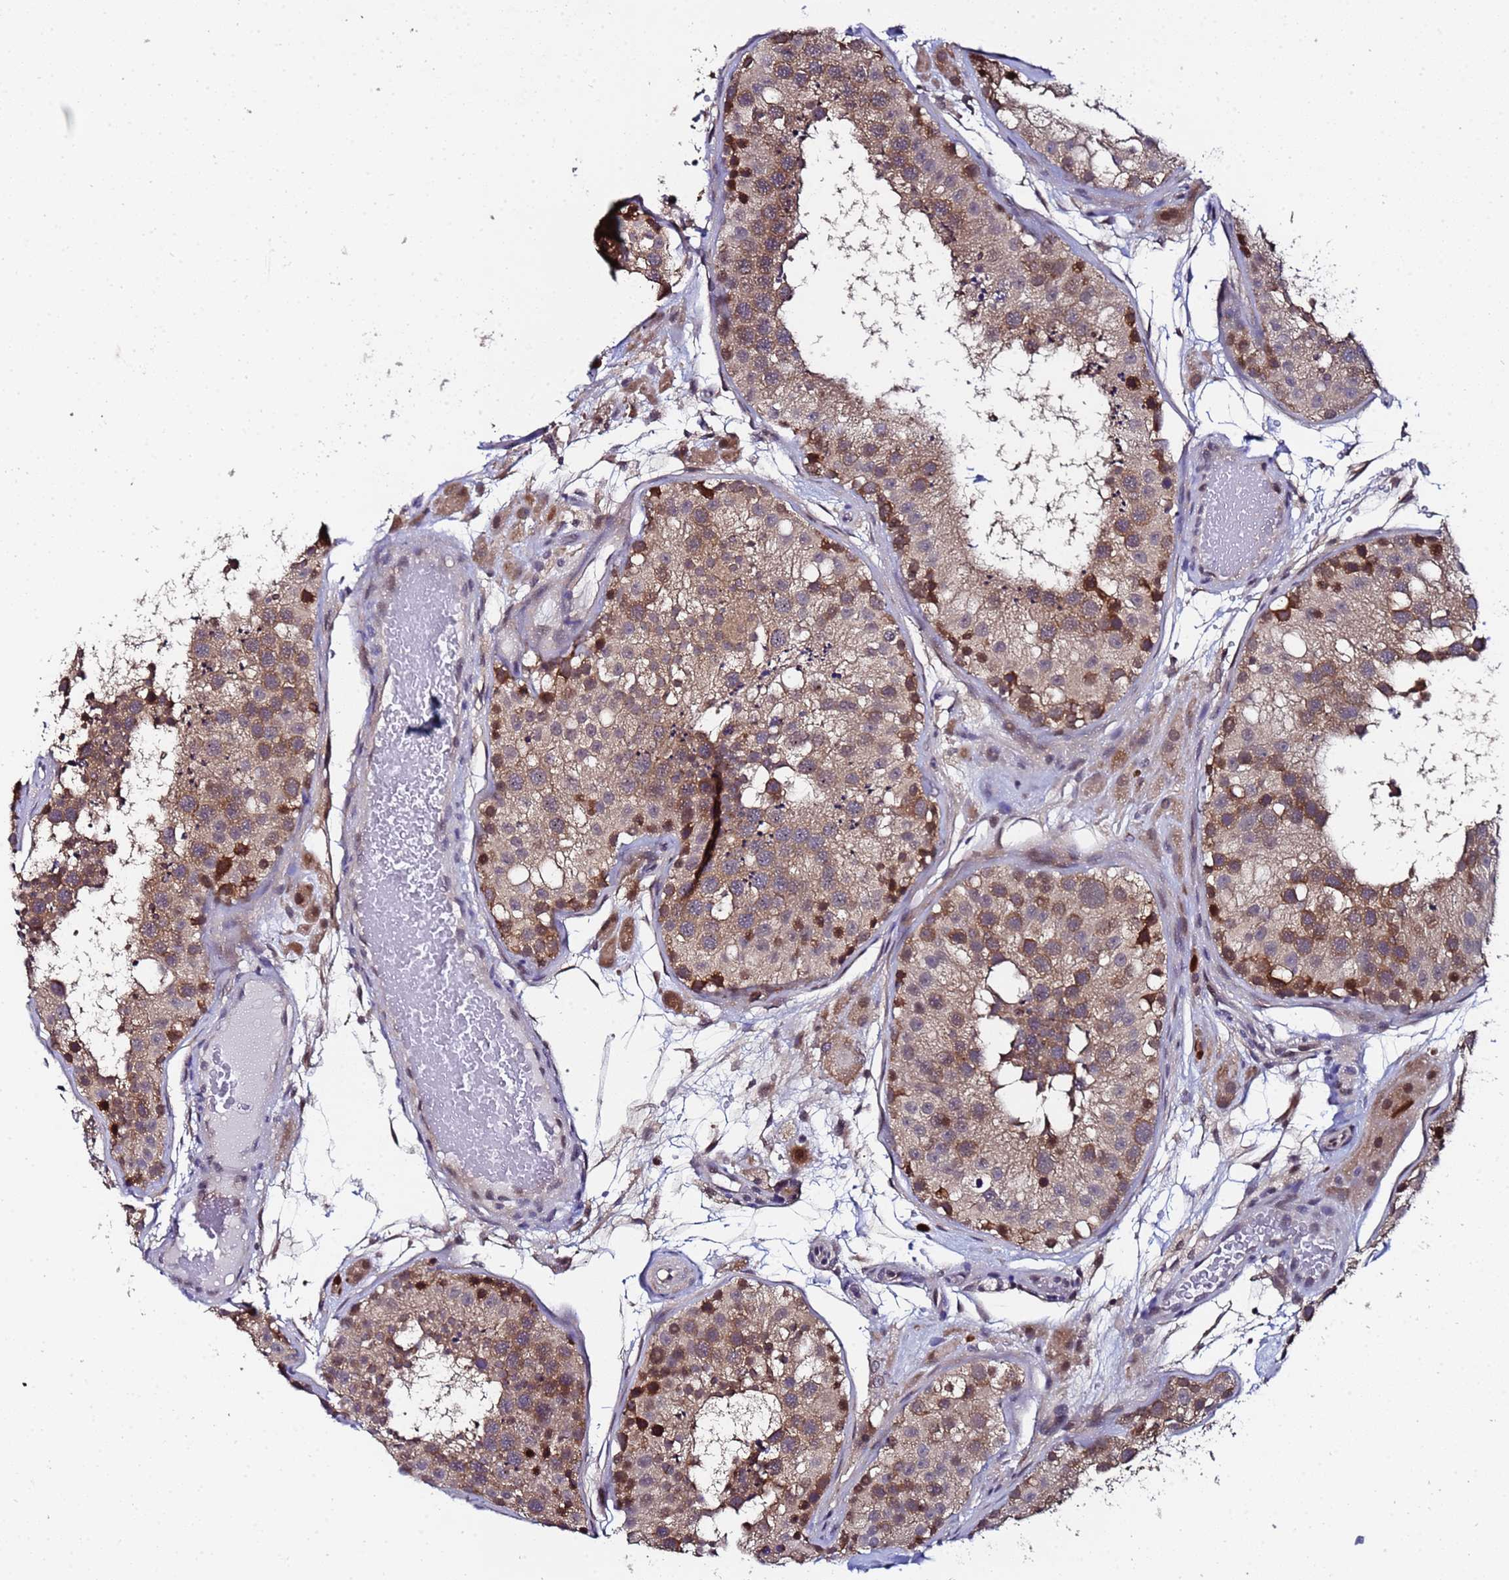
{"staining": {"intensity": "strong", "quantity": "25%-75%", "location": "cytoplasmic/membranous"}, "tissue": "testis", "cell_type": "Cells in seminiferous ducts", "image_type": "normal", "snomed": [{"axis": "morphology", "description": "Normal tissue, NOS"}, {"axis": "topography", "description": "Testis"}], "caption": "DAB (3,3'-diaminobenzidine) immunohistochemical staining of normal testis exhibits strong cytoplasmic/membranous protein positivity in about 25%-75% of cells in seminiferous ducts.", "gene": "ANAPC13", "patient": {"sex": "male", "age": 26}}